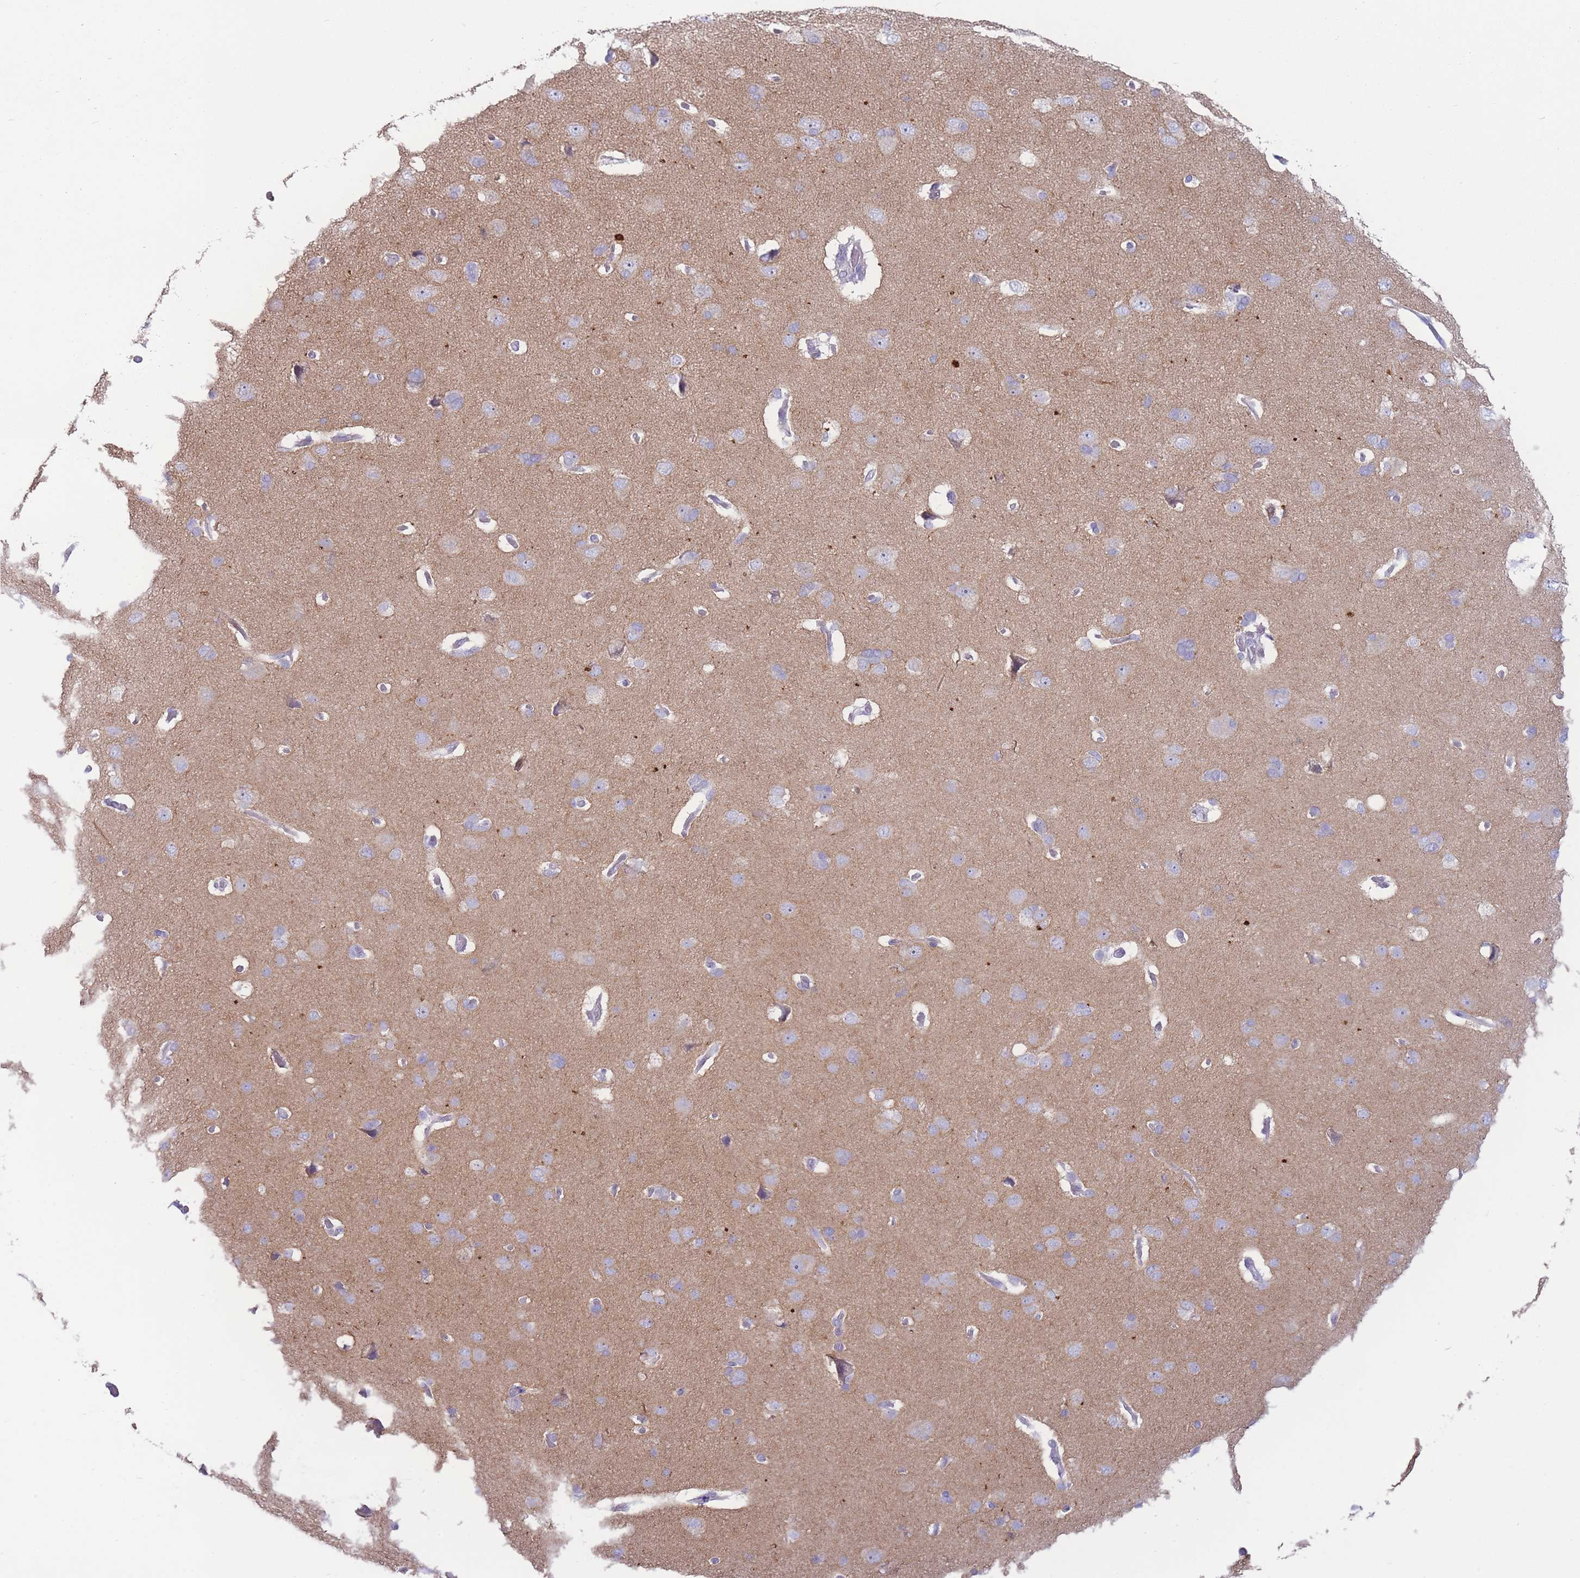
{"staining": {"intensity": "negative", "quantity": "none", "location": "none"}, "tissue": "cerebral cortex", "cell_type": "Endothelial cells", "image_type": "normal", "snomed": [{"axis": "morphology", "description": "Normal tissue, NOS"}, {"axis": "topography", "description": "Cerebral cortex"}], "caption": "Immunohistochemistry histopathology image of benign human cerebral cortex stained for a protein (brown), which exhibits no expression in endothelial cells.", "gene": "UTP14A", "patient": {"sex": "male", "age": 62}}